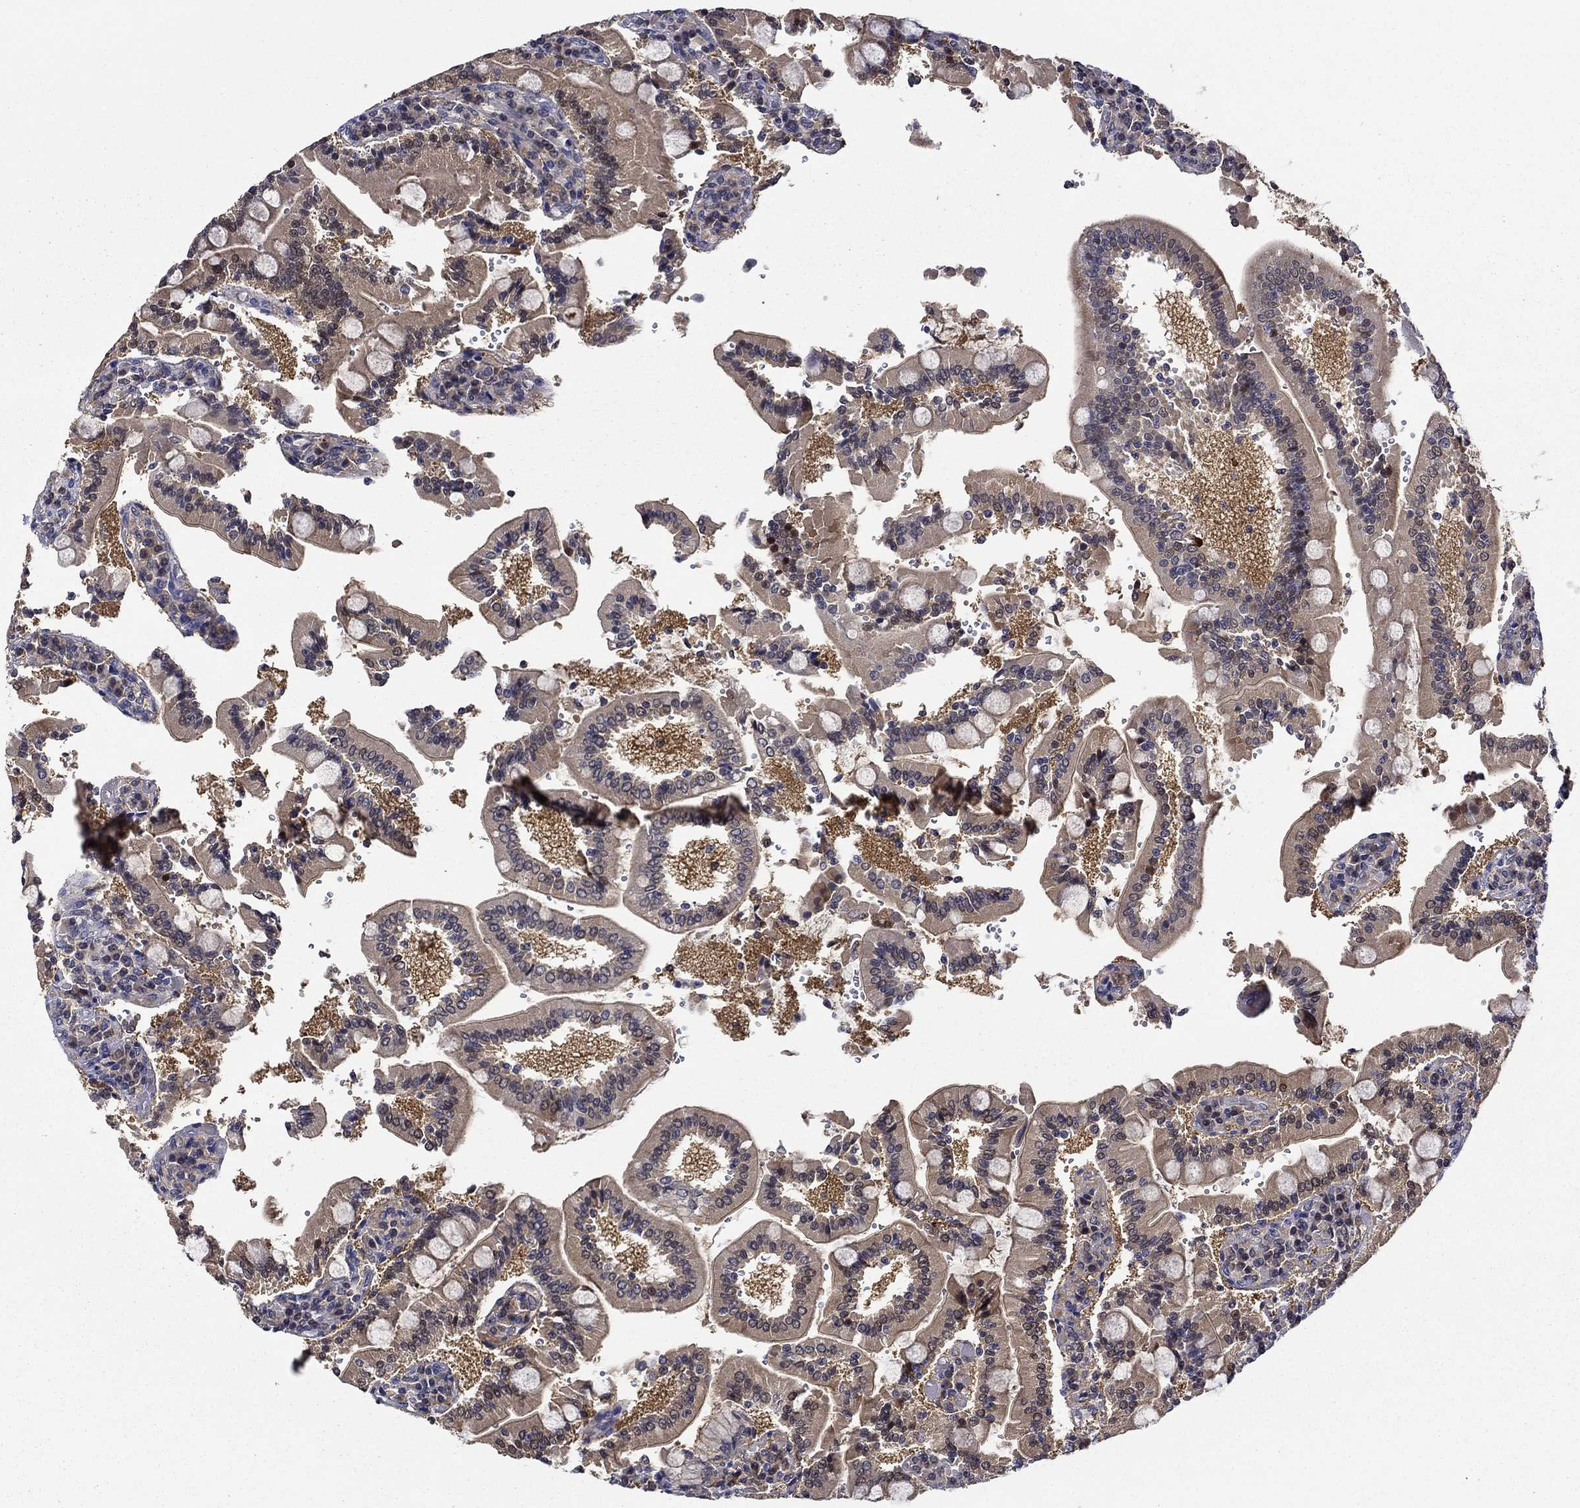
{"staining": {"intensity": "moderate", "quantity": "<25%", "location": "cytoplasmic/membranous"}, "tissue": "duodenum", "cell_type": "Glandular cells", "image_type": "normal", "snomed": [{"axis": "morphology", "description": "Normal tissue, NOS"}, {"axis": "topography", "description": "Duodenum"}], "caption": "Immunohistochemical staining of benign human duodenum displays moderate cytoplasmic/membranous protein staining in about <25% of glandular cells.", "gene": "DDTL", "patient": {"sex": "female", "age": 62}}